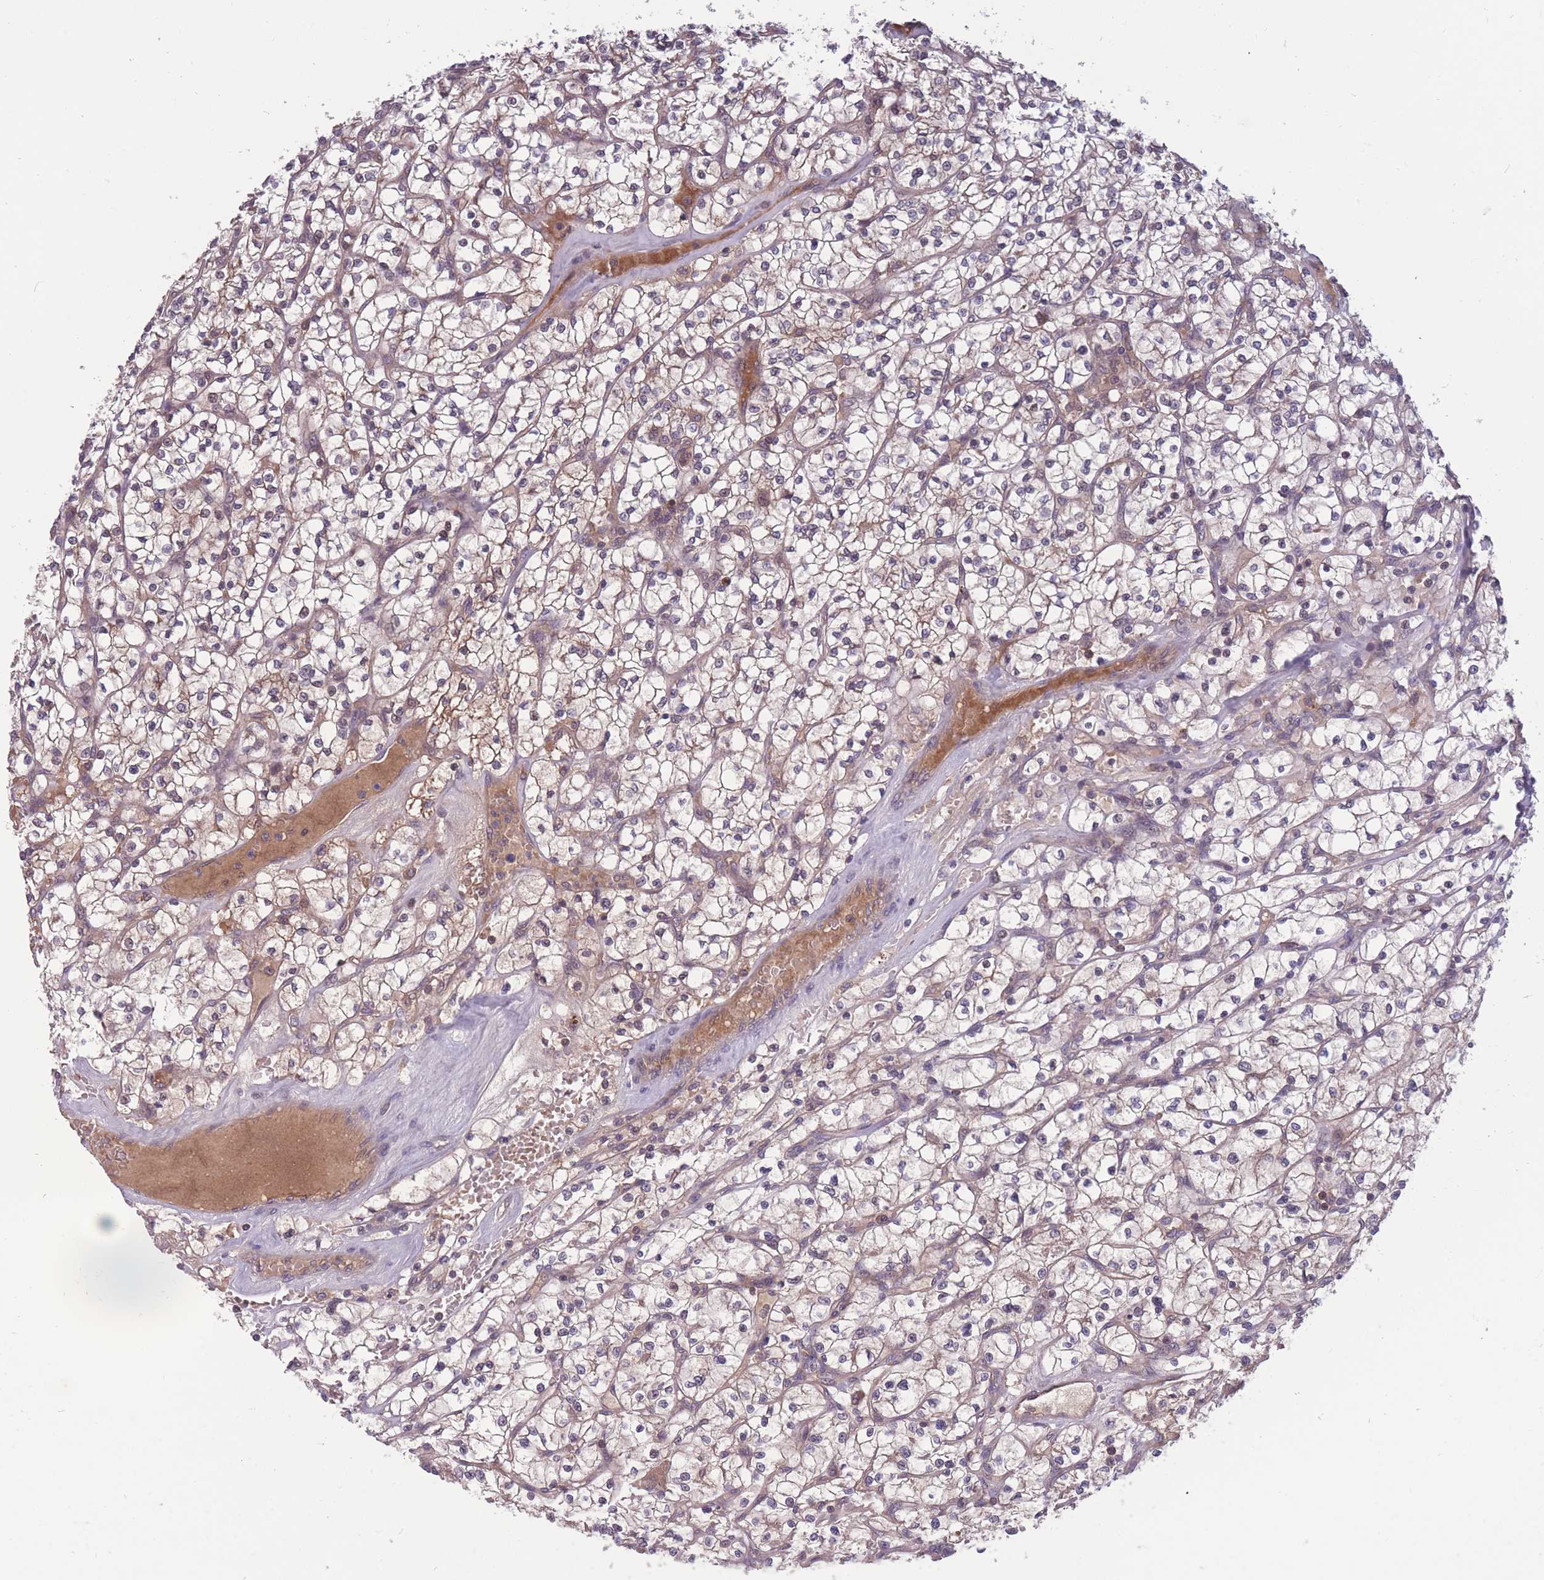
{"staining": {"intensity": "weak", "quantity": ">75%", "location": "cytoplasmic/membranous"}, "tissue": "renal cancer", "cell_type": "Tumor cells", "image_type": "cancer", "snomed": [{"axis": "morphology", "description": "Adenocarcinoma, NOS"}, {"axis": "topography", "description": "Kidney"}], "caption": "Immunohistochemical staining of renal cancer reveals weak cytoplasmic/membranous protein staining in approximately >75% of tumor cells.", "gene": "UBE2N", "patient": {"sex": "female", "age": 64}}